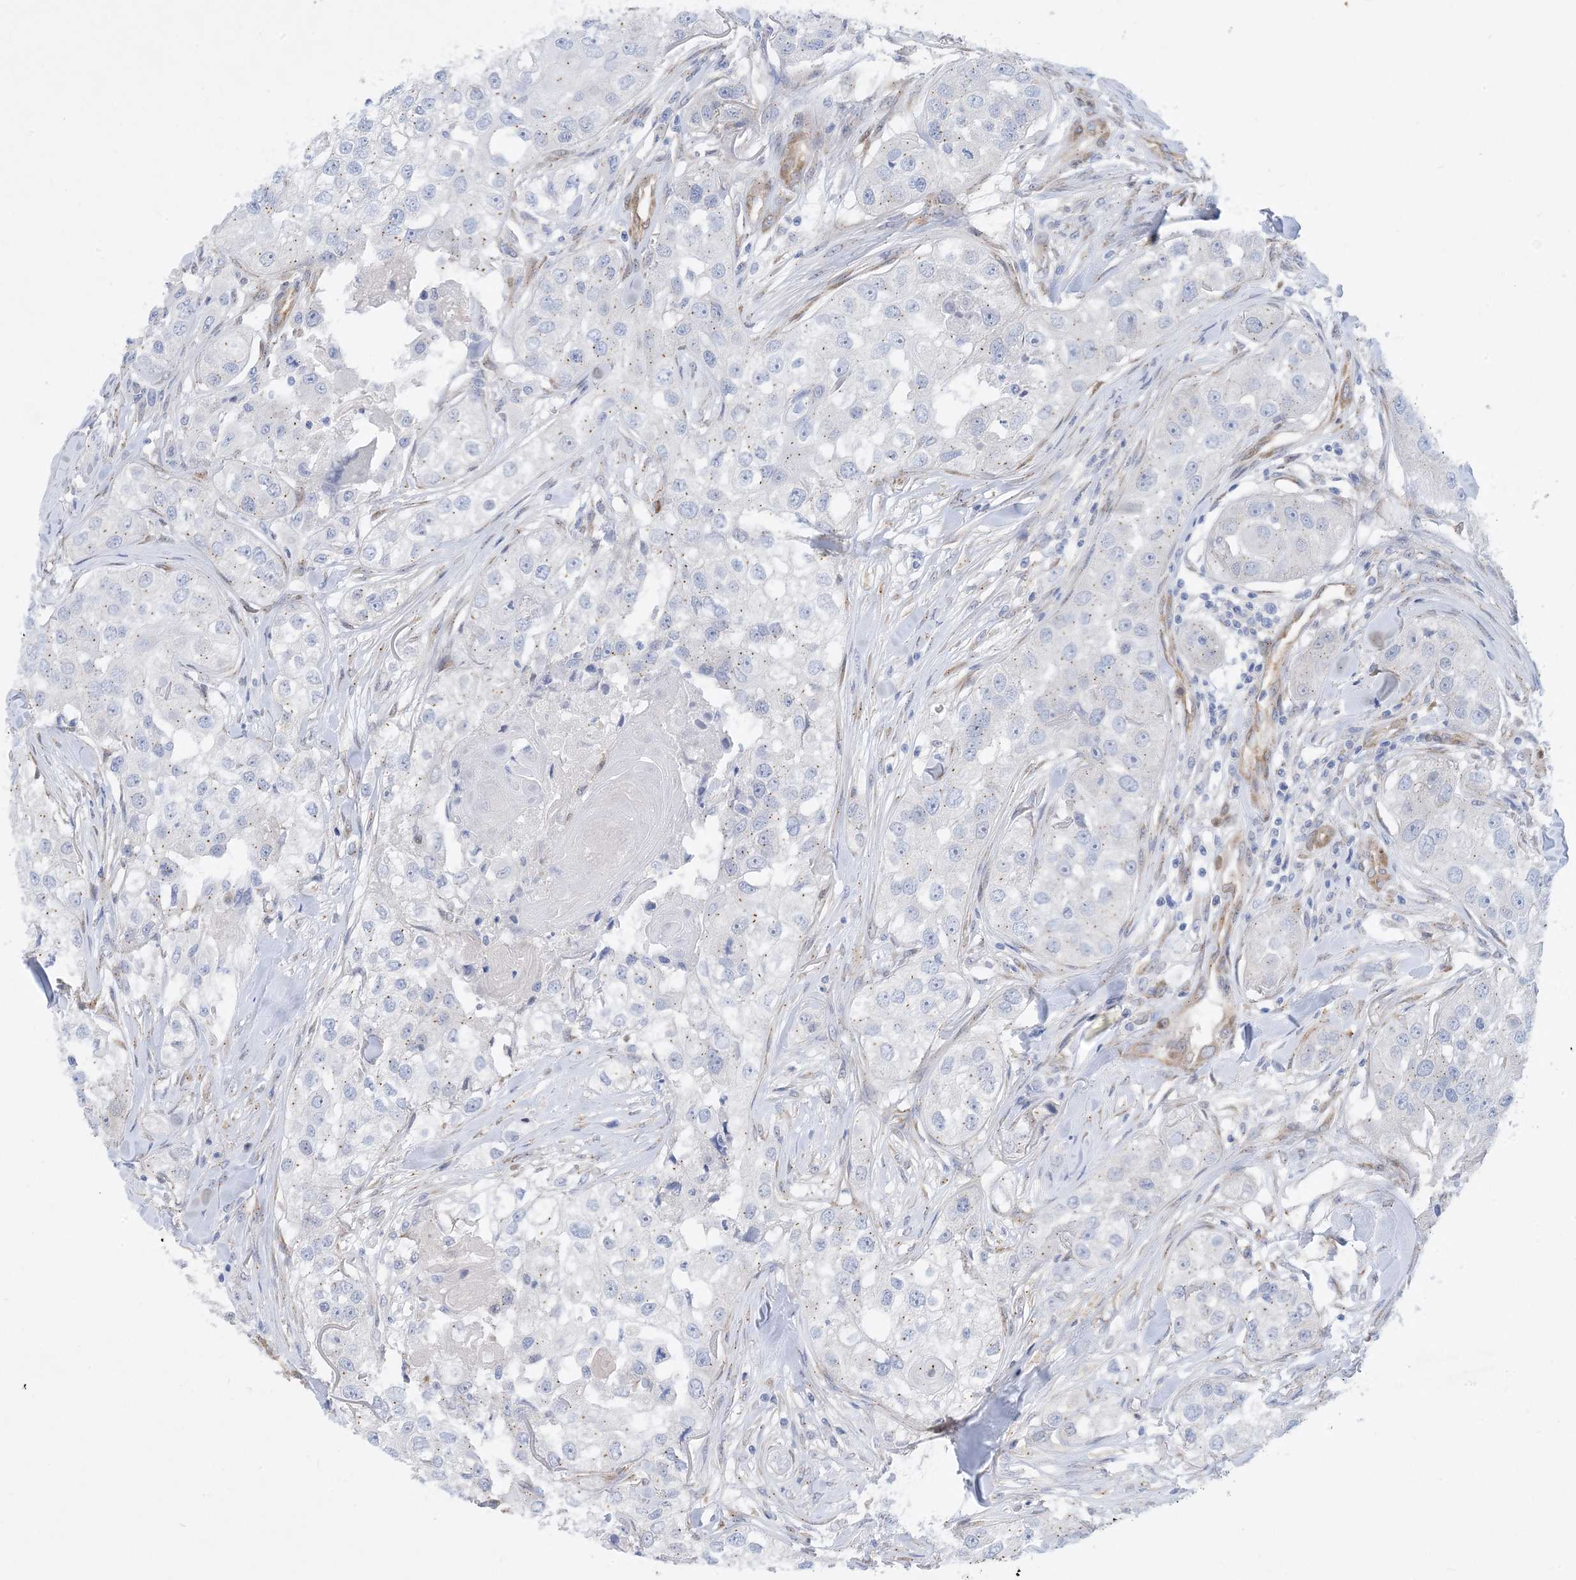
{"staining": {"intensity": "negative", "quantity": "none", "location": "none"}, "tissue": "head and neck cancer", "cell_type": "Tumor cells", "image_type": "cancer", "snomed": [{"axis": "morphology", "description": "Normal tissue, NOS"}, {"axis": "morphology", "description": "Squamous cell carcinoma, NOS"}, {"axis": "topography", "description": "Skeletal muscle"}, {"axis": "topography", "description": "Head-Neck"}], "caption": "An IHC image of head and neck squamous cell carcinoma is shown. There is no staining in tumor cells of head and neck squamous cell carcinoma.", "gene": "RBMS3", "patient": {"sex": "male", "age": 51}}